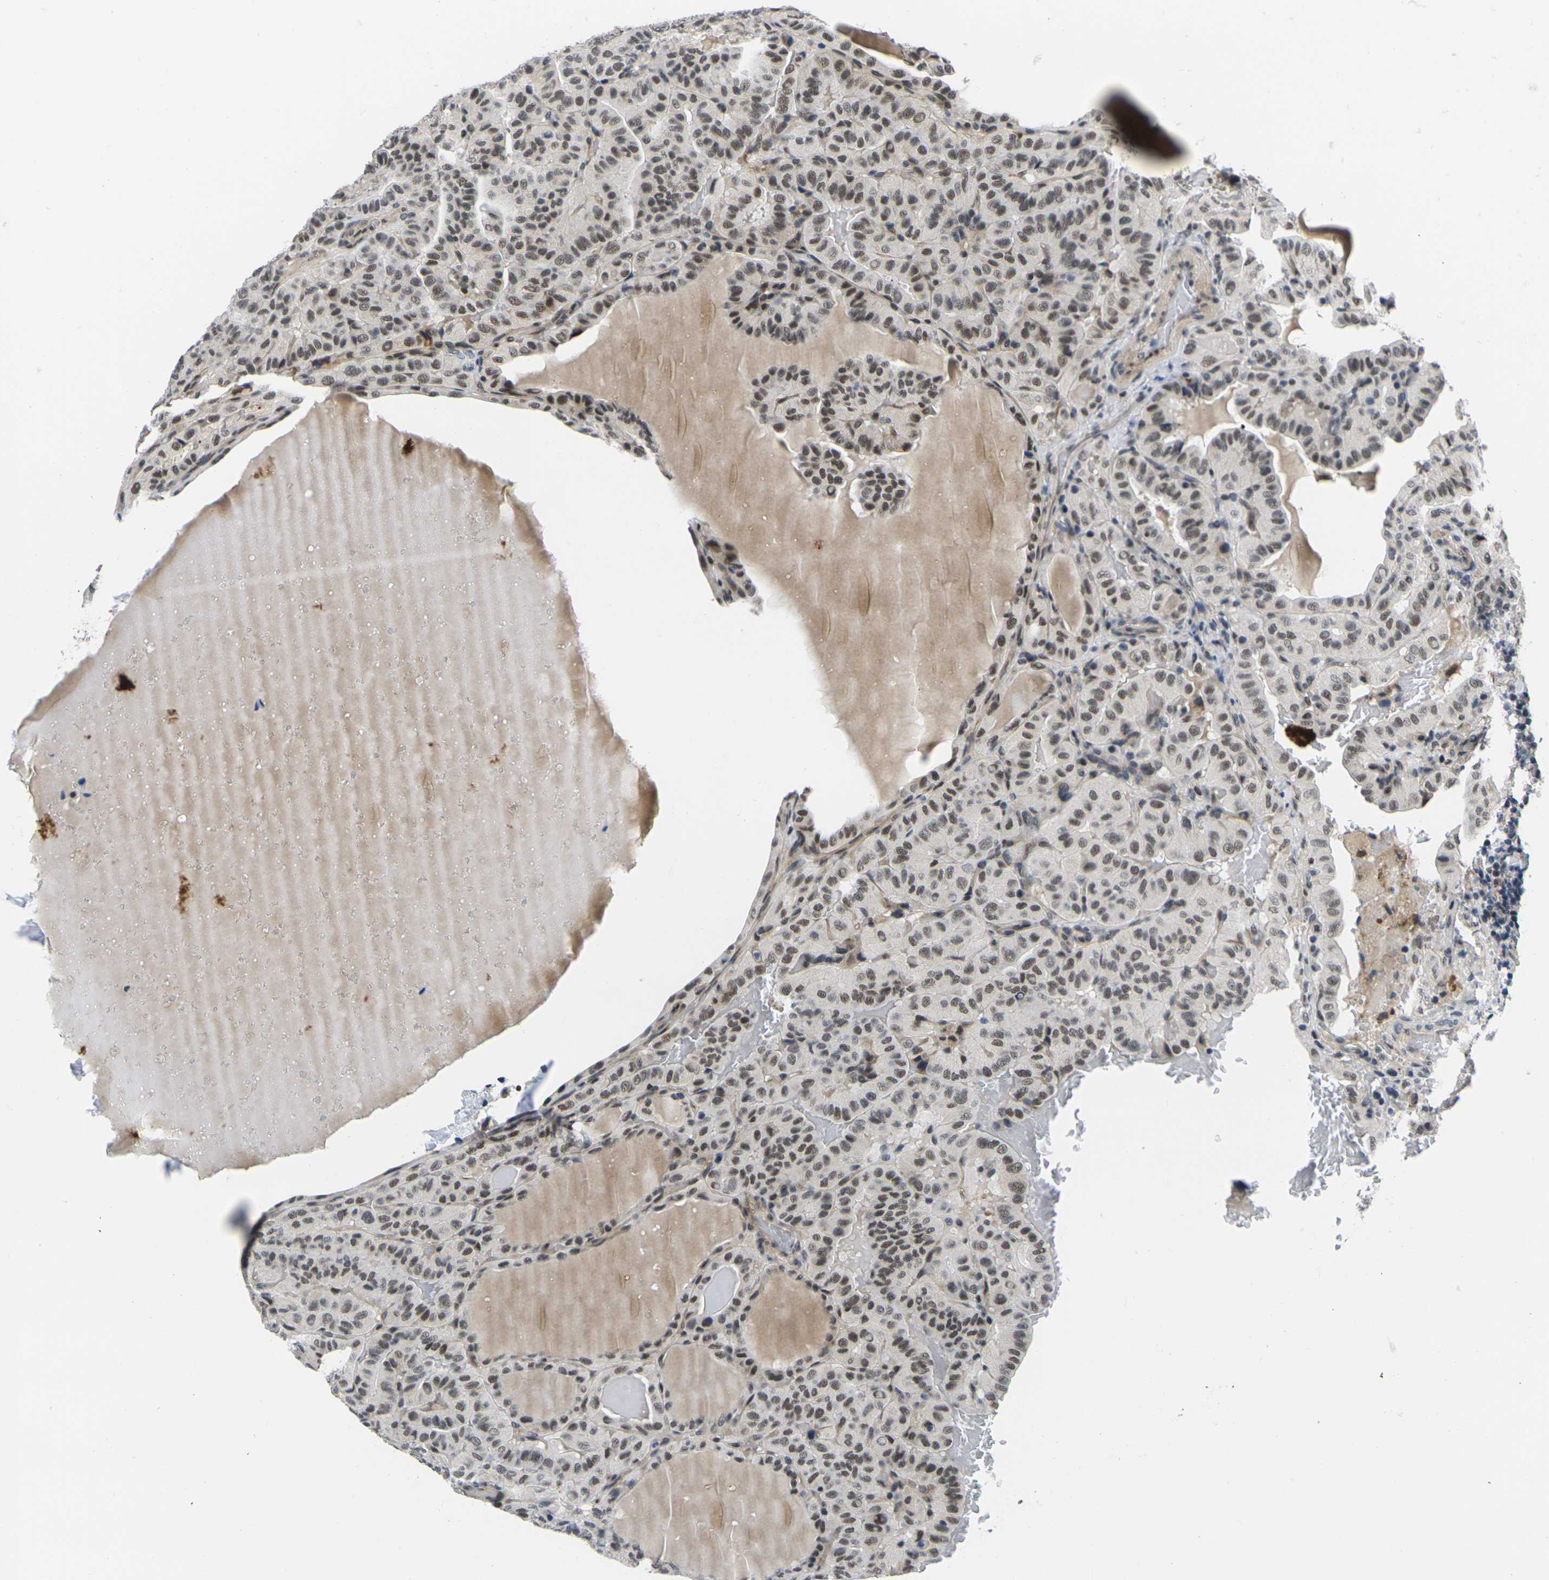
{"staining": {"intensity": "moderate", "quantity": ">75%", "location": "nuclear"}, "tissue": "thyroid cancer", "cell_type": "Tumor cells", "image_type": "cancer", "snomed": [{"axis": "morphology", "description": "Papillary adenocarcinoma, NOS"}, {"axis": "topography", "description": "Thyroid gland"}], "caption": "Protein expression analysis of human thyroid papillary adenocarcinoma reveals moderate nuclear positivity in about >75% of tumor cells.", "gene": "RBM7", "patient": {"sex": "male", "age": 77}}